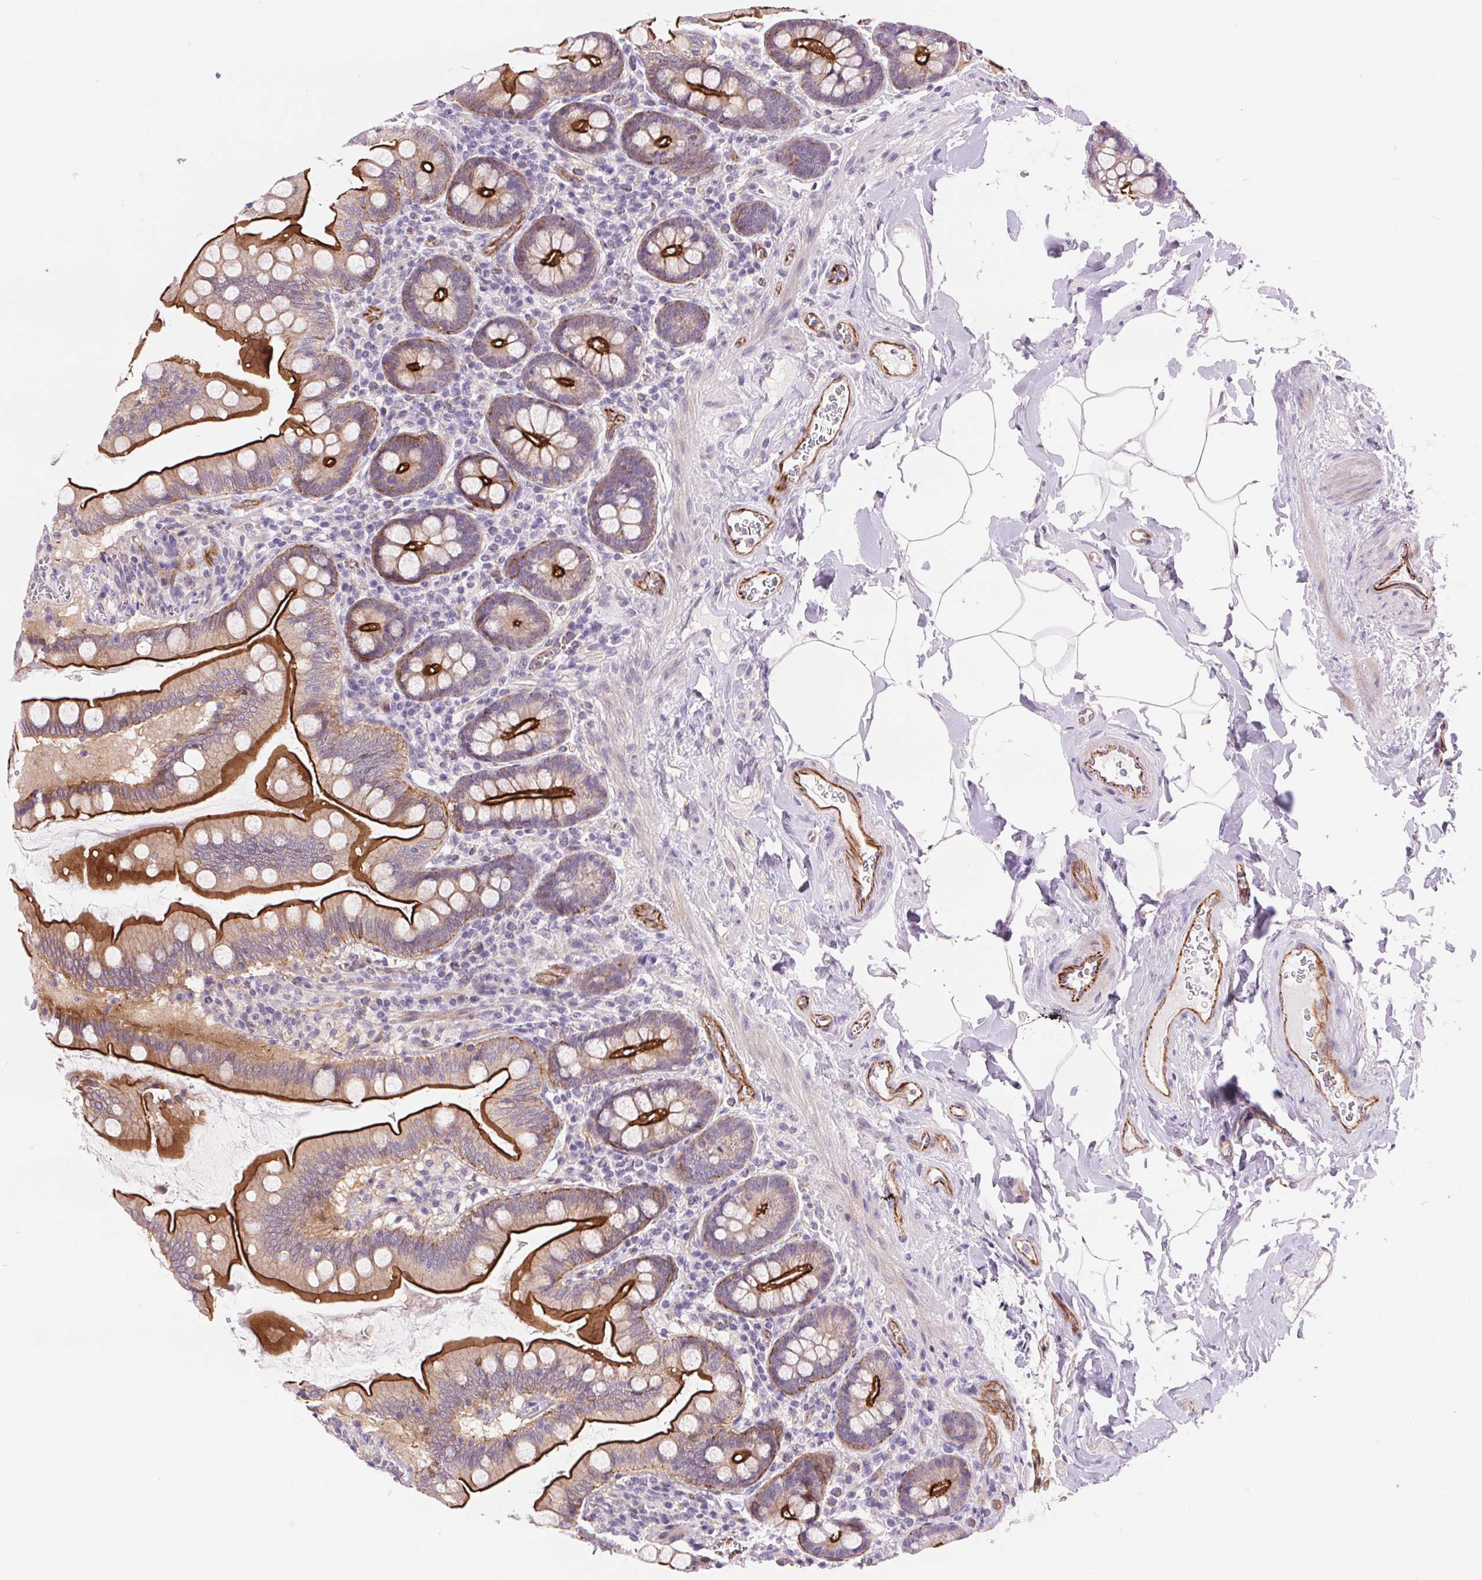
{"staining": {"intensity": "strong", "quantity": "25%-75%", "location": "cytoplasmic/membranous"}, "tissue": "small intestine", "cell_type": "Glandular cells", "image_type": "normal", "snomed": [{"axis": "morphology", "description": "Normal tissue, NOS"}, {"axis": "topography", "description": "Small intestine"}], "caption": "Immunohistochemistry (IHC) of unremarkable small intestine demonstrates high levels of strong cytoplasmic/membranous positivity in approximately 25%-75% of glandular cells. (Brightfield microscopy of DAB IHC at high magnification).", "gene": "DIXDC1", "patient": {"sex": "female", "age": 56}}